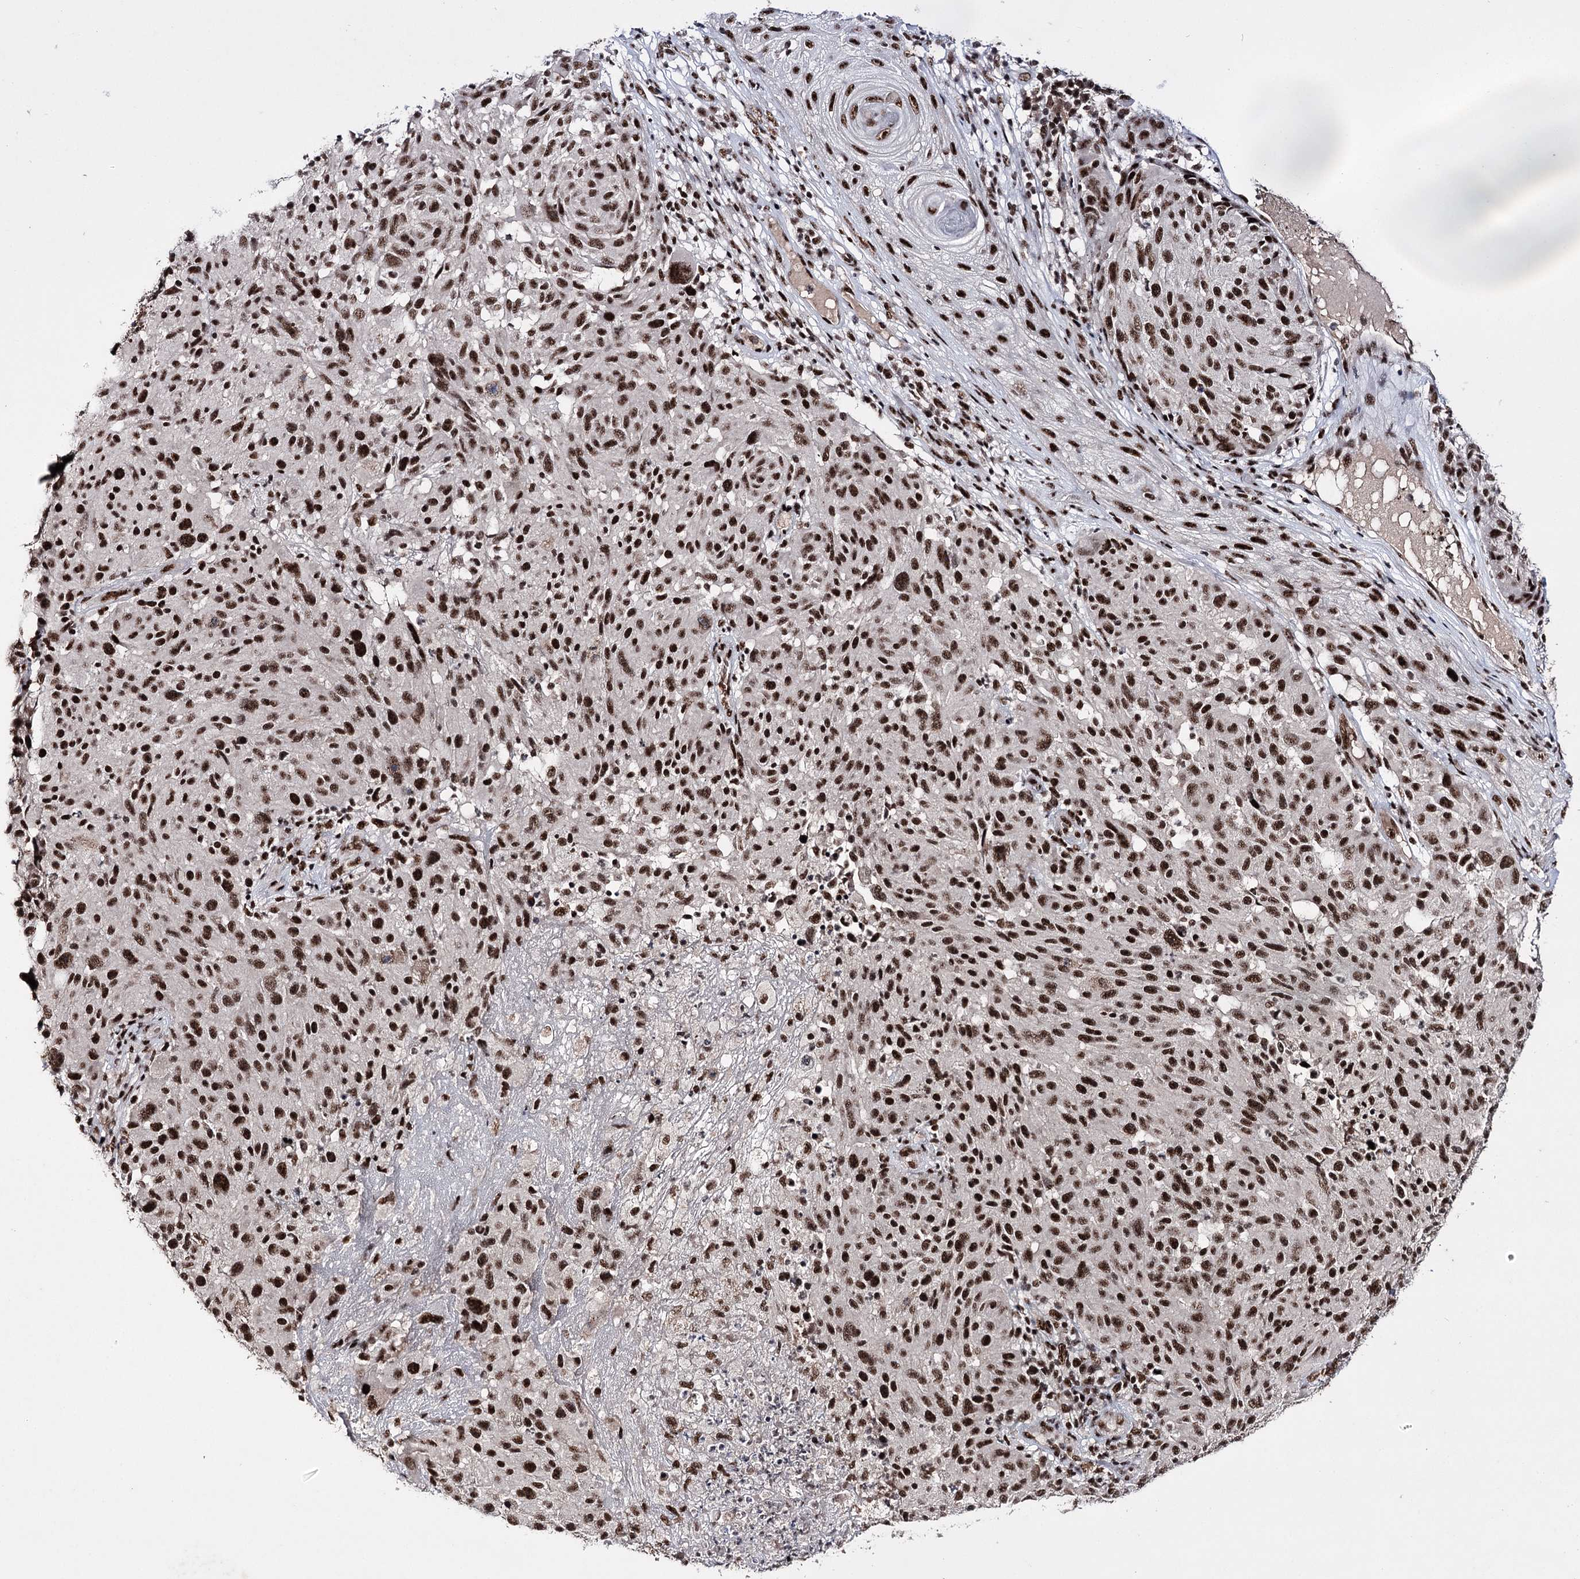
{"staining": {"intensity": "strong", "quantity": ">75%", "location": "nuclear"}, "tissue": "melanoma", "cell_type": "Tumor cells", "image_type": "cancer", "snomed": [{"axis": "morphology", "description": "Malignant melanoma, NOS"}, {"axis": "topography", "description": "Skin"}], "caption": "Malignant melanoma stained with a protein marker exhibits strong staining in tumor cells.", "gene": "PRPF40A", "patient": {"sex": "male", "age": 53}}